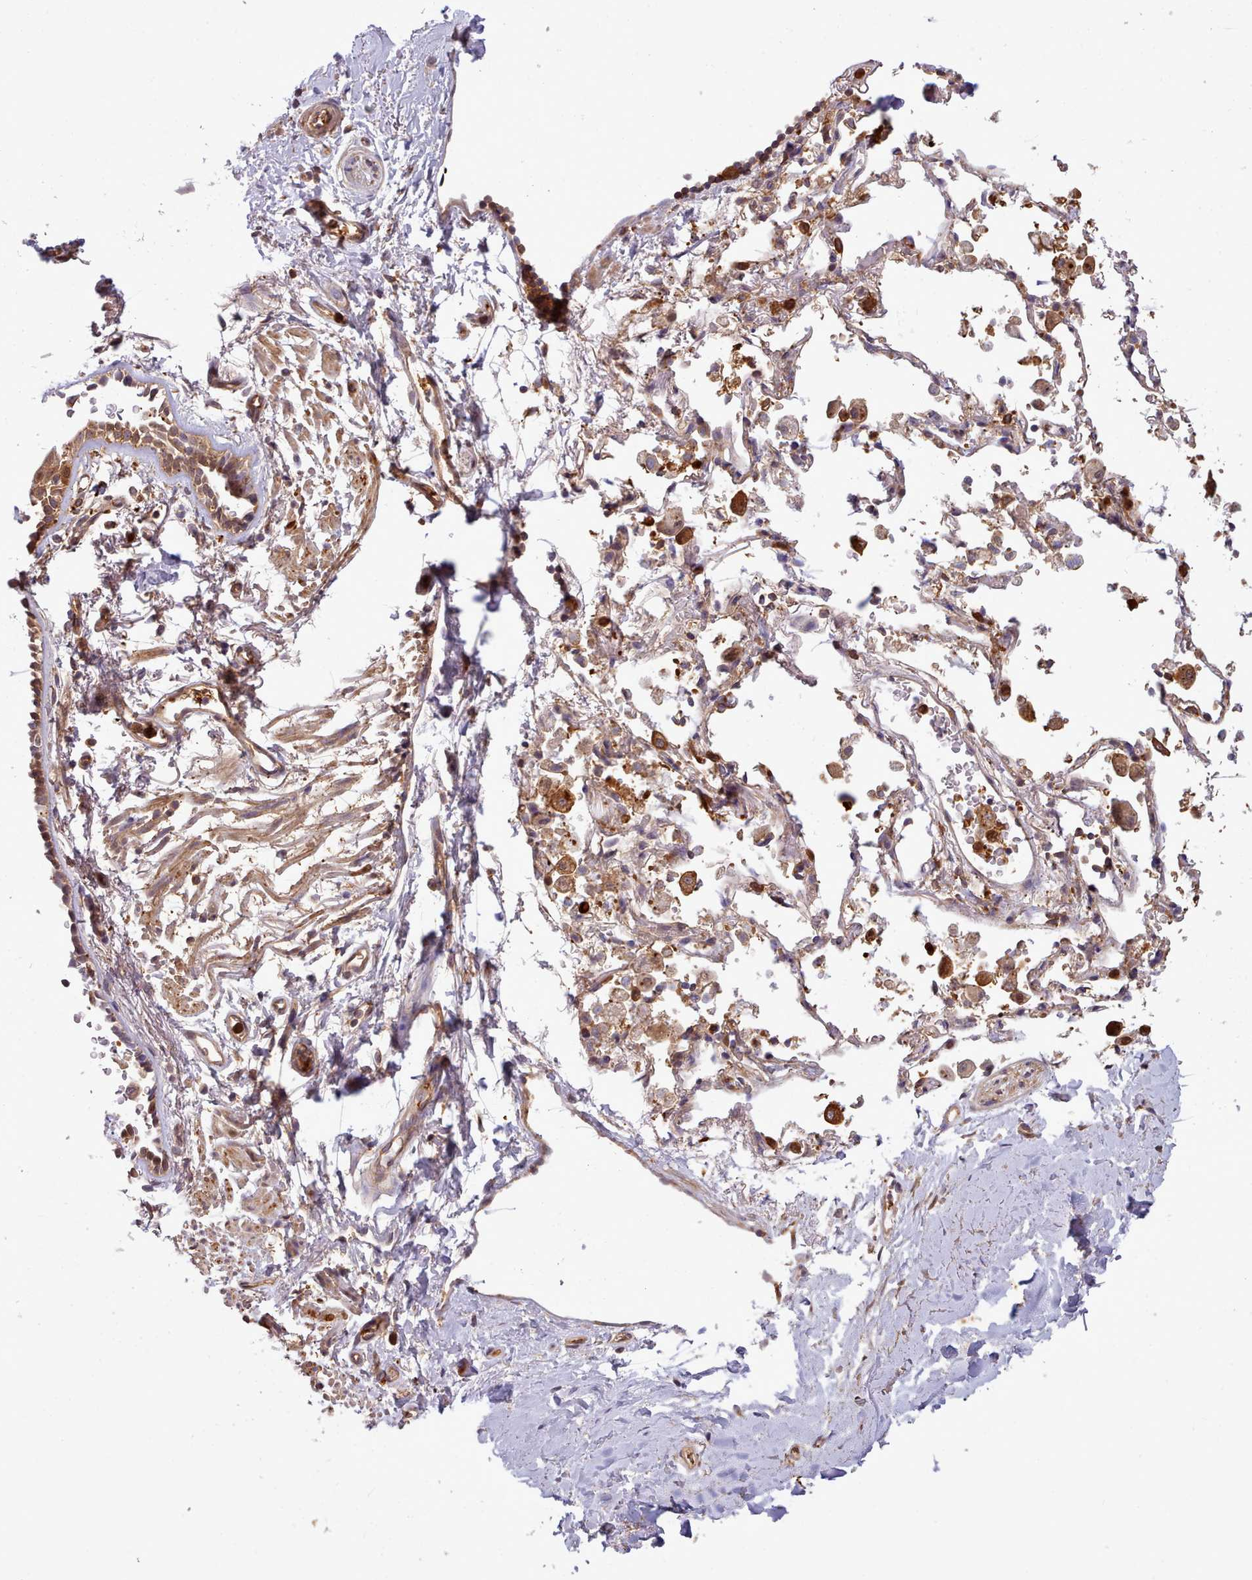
{"staining": {"intensity": "moderate", "quantity": ">75%", "location": "cytoplasmic/membranous"}, "tissue": "soft tissue", "cell_type": "Fibroblasts", "image_type": "normal", "snomed": [{"axis": "morphology", "description": "Normal tissue, NOS"}, {"axis": "topography", "description": "Cartilage tissue"}], "caption": "A brown stain labels moderate cytoplasmic/membranous positivity of a protein in fibroblasts of unremarkable soft tissue. The protein of interest is shown in brown color, while the nuclei are stained blue.", "gene": "SLC4A9", "patient": {"sex": "male", "age": 73}}